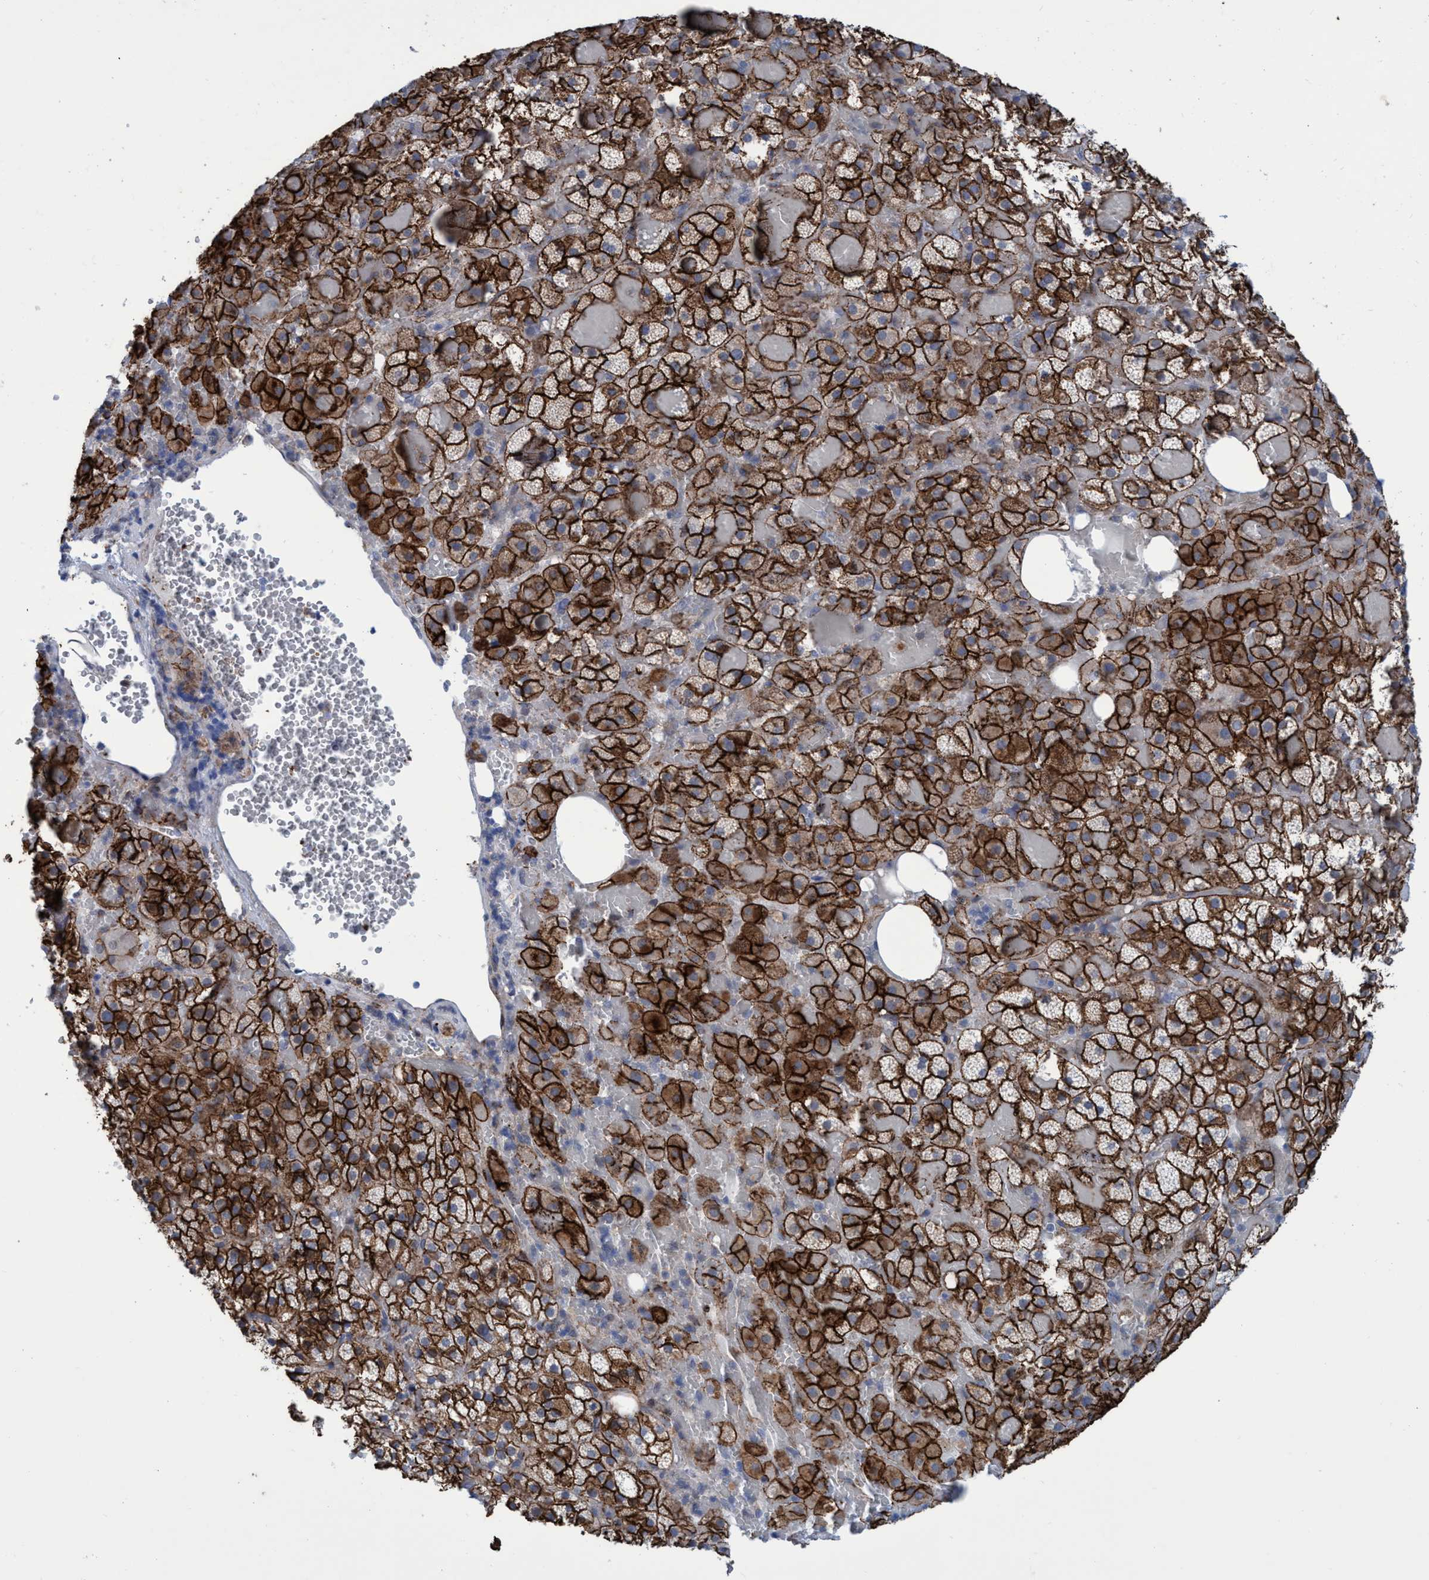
{"staining": {"intensity": "strong", "quantity": ">75%", "location": "cytoplasmic/membranous"}, "tissue": "adrenal gland", "cell_type": "Glandular cells", "image_type": "normal", "snomed": [{"axis": "morphology", "description": "Normal tissue, NOS"}, {"axis": "topography", "description": "Adrenal gland"}], "caption": "Immunohistochemistry (DAB) staining of benign adrenal gland exhibits strong cytoplasmic/membranous protein expression in about >75% of glandular cells.", "gene": "SLC43A2", "patient": {"sex": "female", "age": 59}}